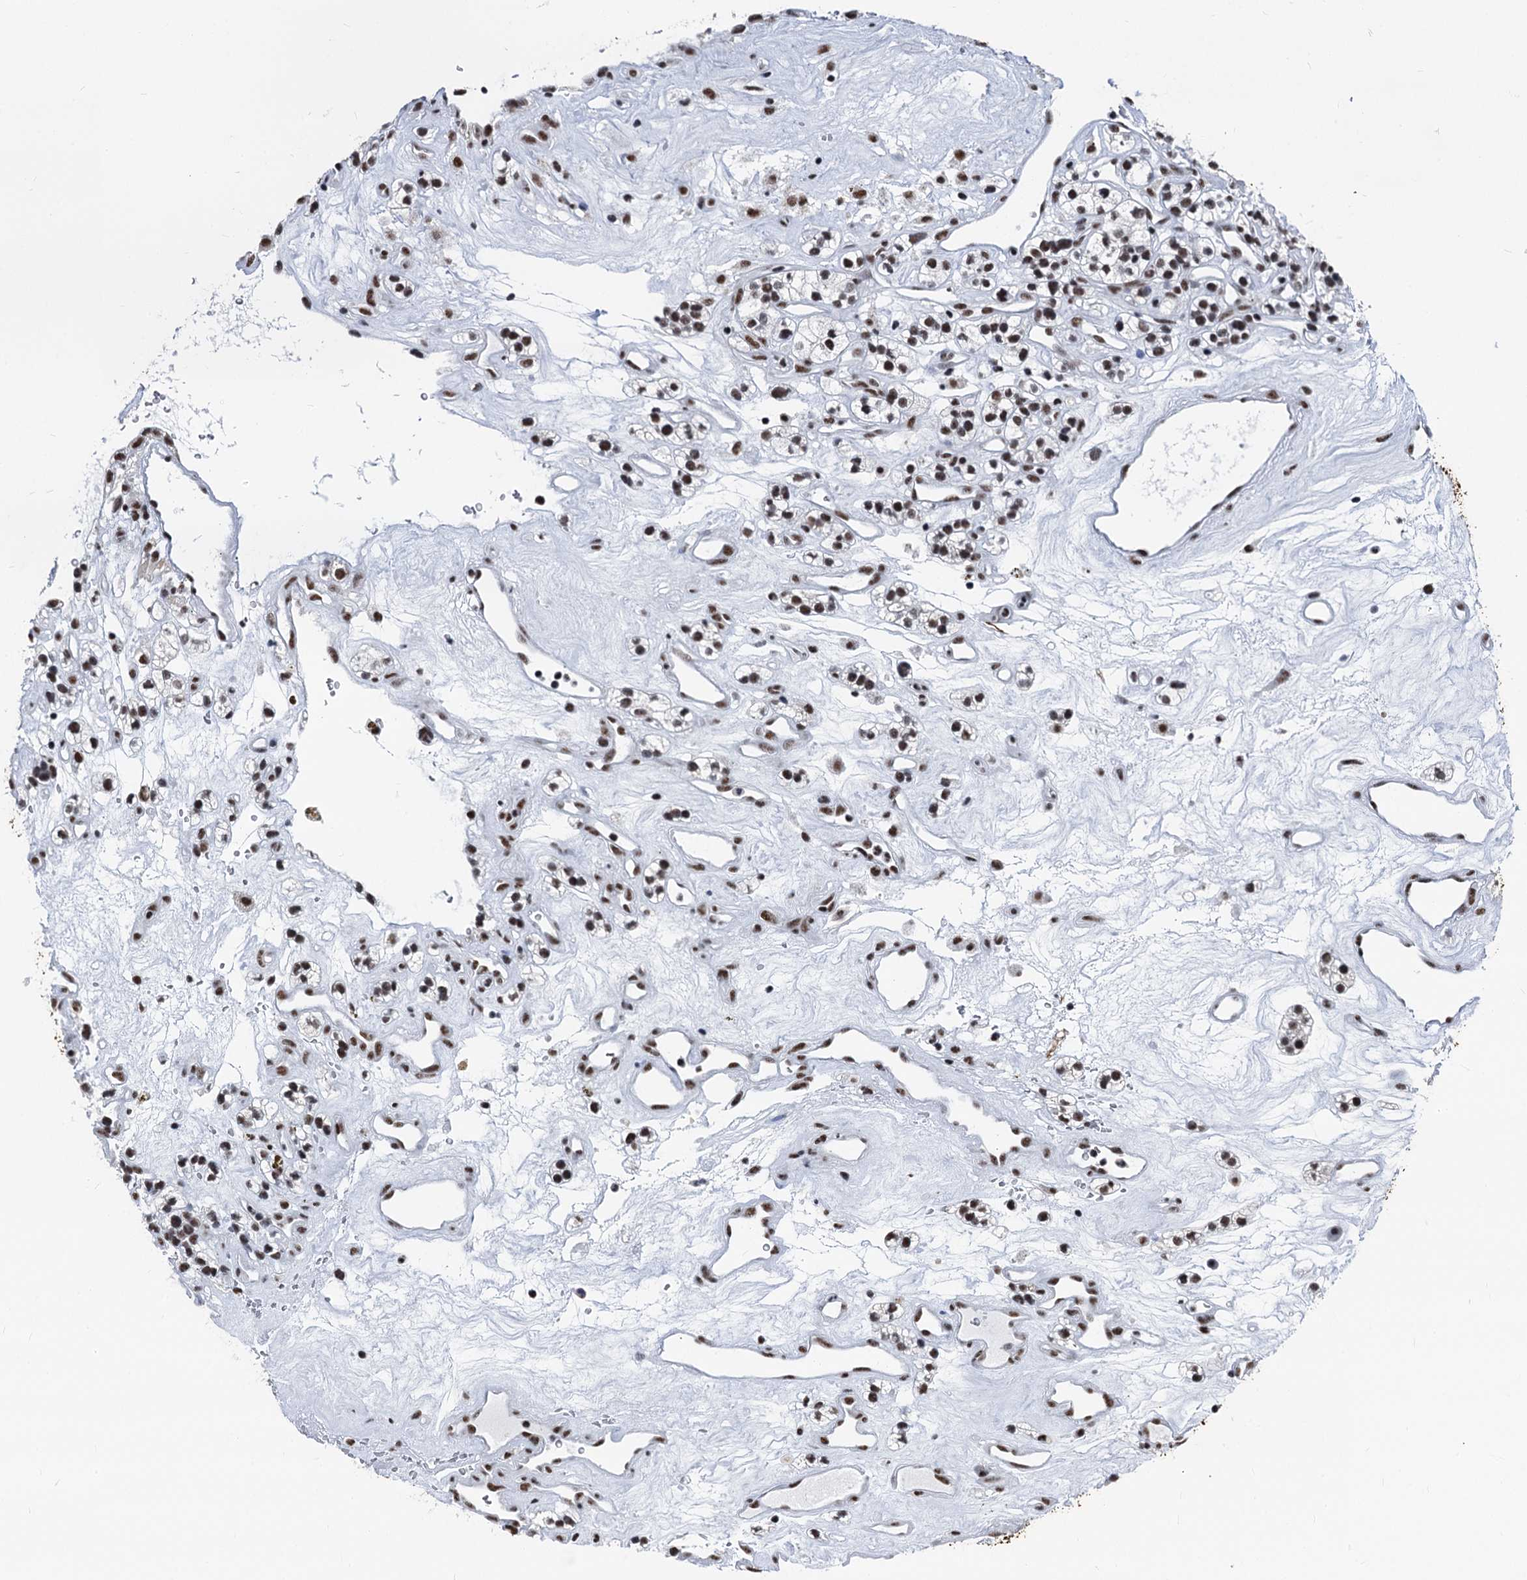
{"staining": {"intensity": "moderate", "quantity": ">75%", "location": "nuclear"}, "tissue": "renal cancer", "cell_type": "Tumor cells", "image_type": "cancer", "snomed": [{"axis": "morphology", "description": "Adenocarcinoma, NOS"}, {"axis": "topography", "description": "Kidney"}], "caption": "Renal cancer (adenocarcinoma) stained with a protein marker shows moderate staining in tumor cells.", "gene": "DDX23", "patient": {"sex": "female", "age": 57}}